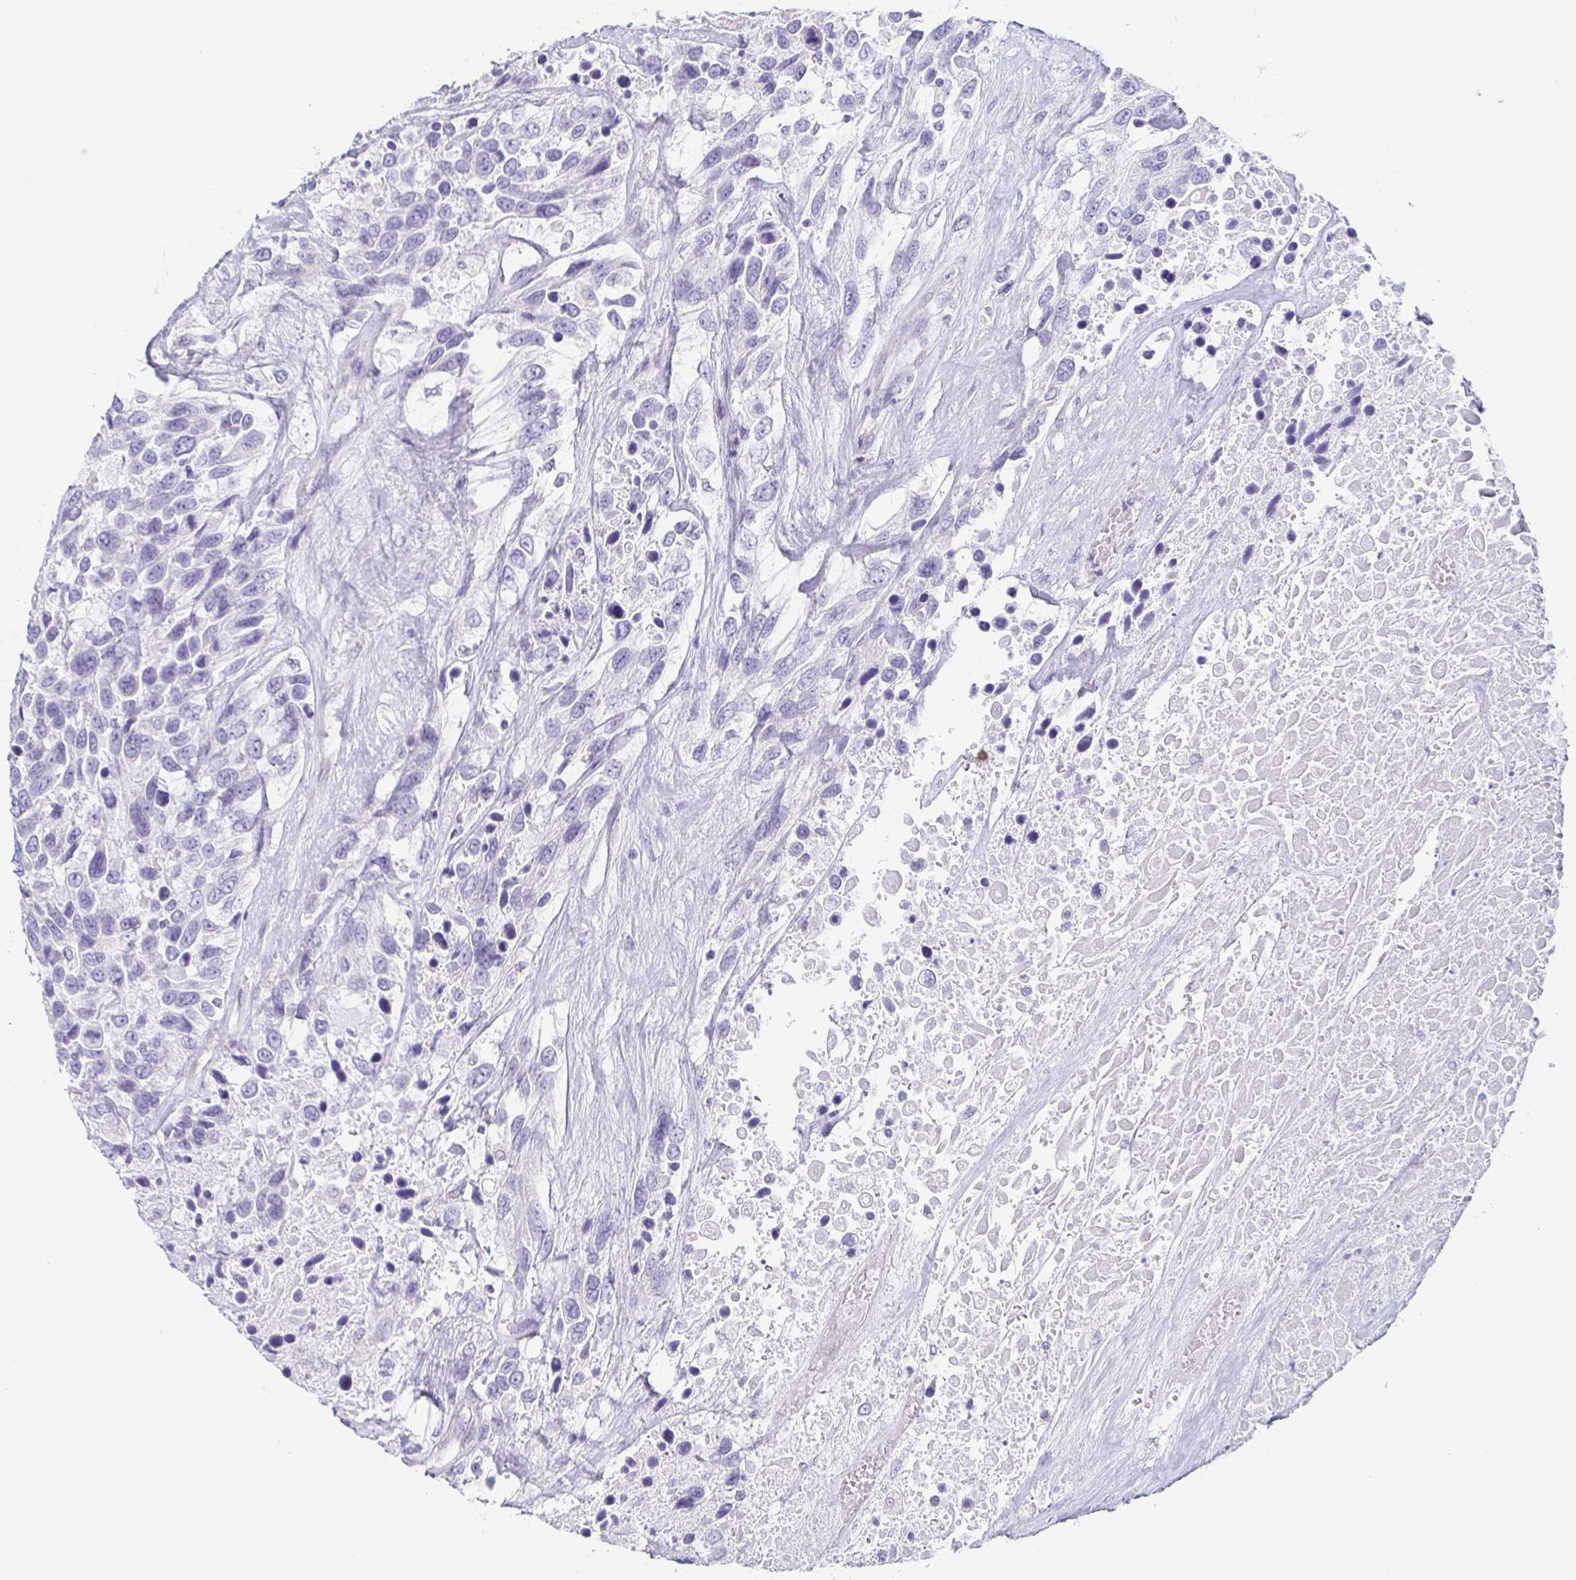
{"staining": {"intensity": "negative", "quantity": "none", "location": "none"}, "tissue": "urothelial cancer", "cell_type": "Tumor cells", "image_type": "cancer", "snomed": [{"axis": "morphology", "description": "Urothelial carcinoma, High grade"}, {"axis": "topography", "description": "Urinary bladder"}], "caption": "This is a histopathology image of immunohistochemistry (IHC) staining of high-grade urothelial carcinoma, which shows no positivity in tumor cells. (DAB (3,3'-diaminobenzidine) immunohistochemistry, high magnification).", "gene": "PRR27", "patient": {"sex": "female", "age": 70}}